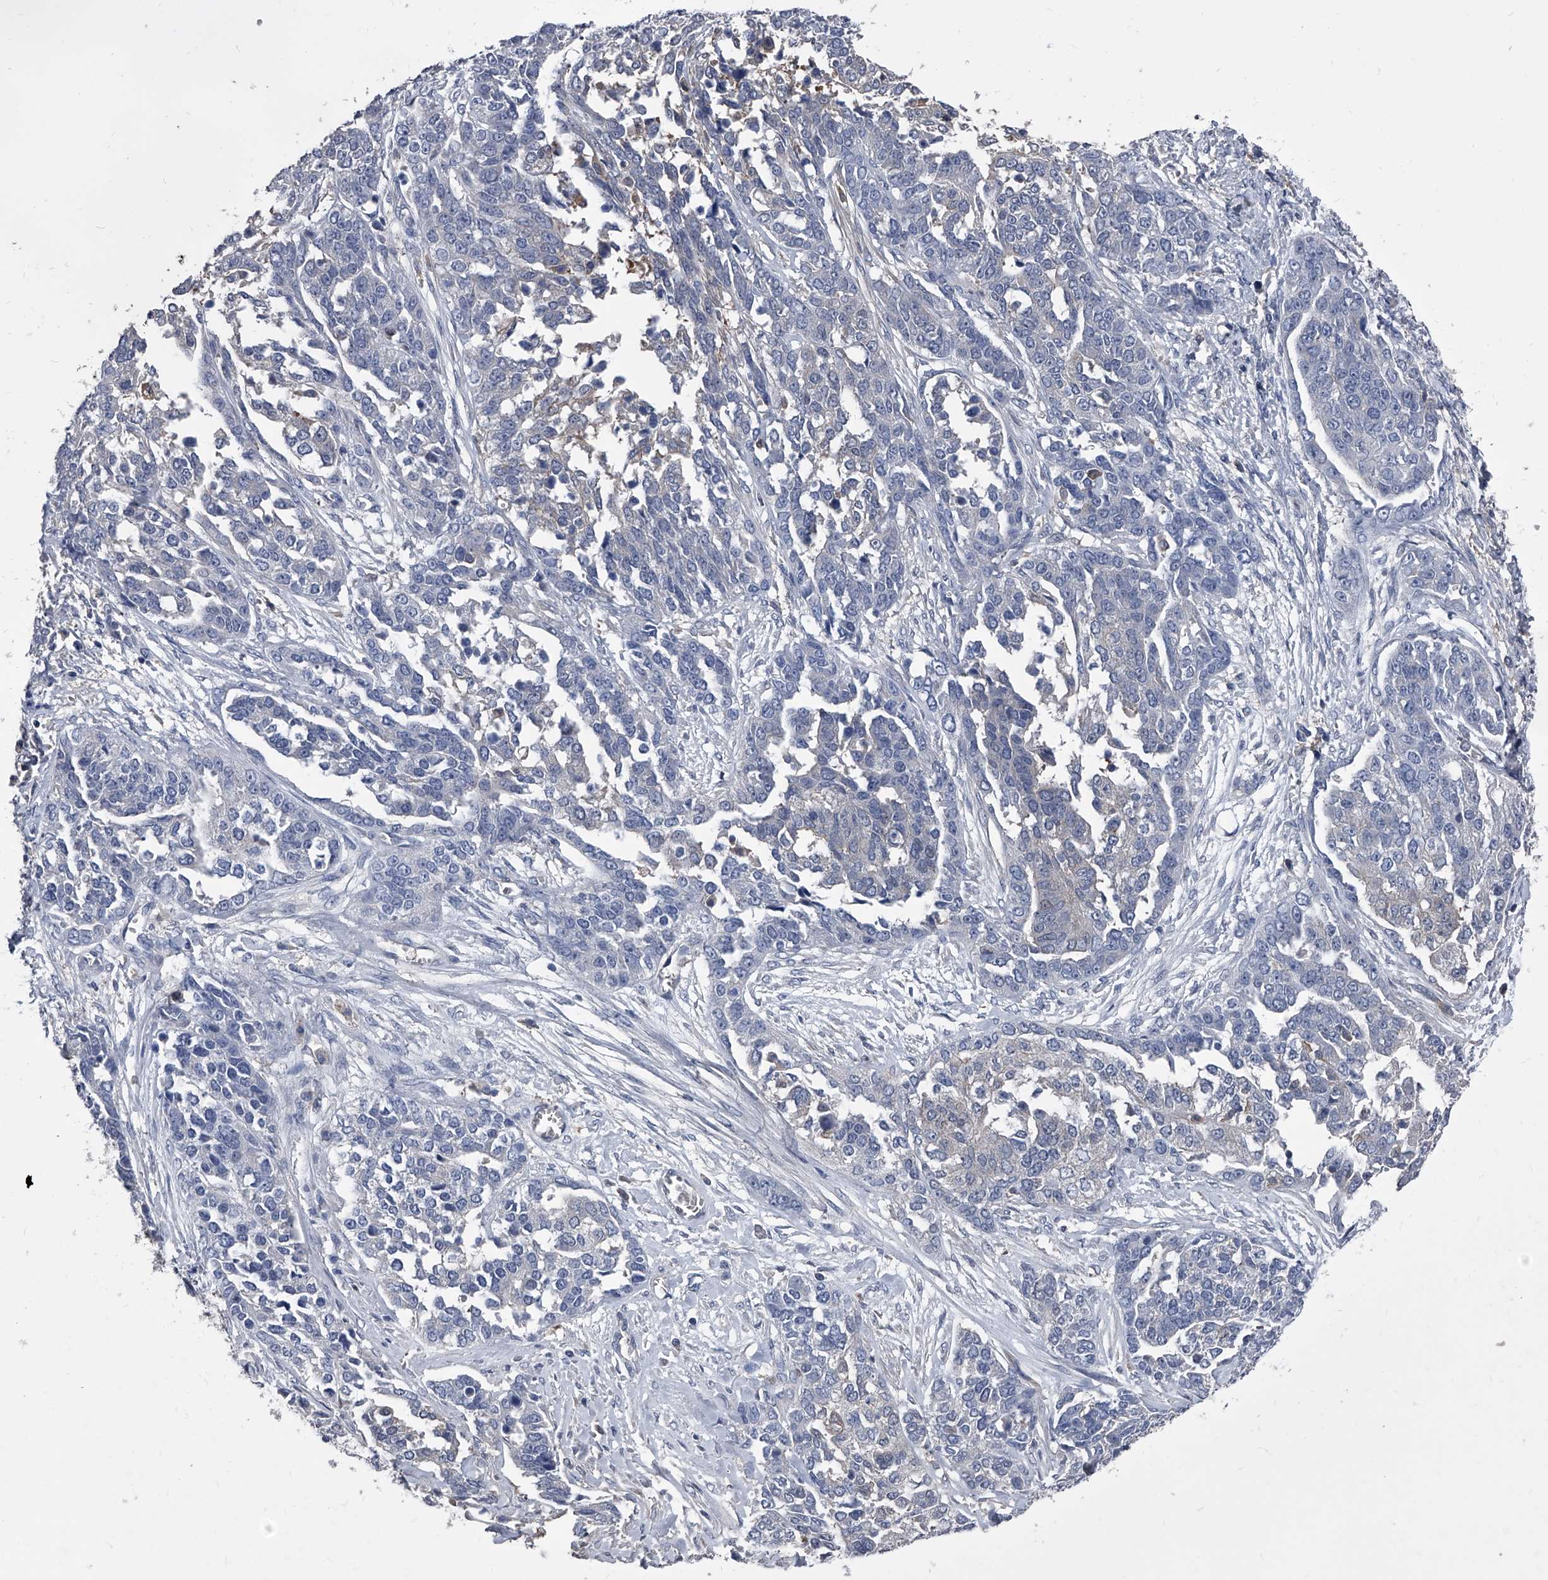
{"staining": {"intensity": "negative", "quantity": "none", "location": "none"}, "tissue": "ovarian cancer", "cell_type": "Tumor cells", "image_type": "cancer", "snomed": [{"axis": "morphology", "description": "Cystadenocarcinoma, serous, NOS"}, {"axis": "topography", "description": "Ovary"}], "caption": "A photomicrograph of human ovarian cancer (serous cystadenocarcinoma) is negative for staining in tumor cells.", "gene": "KIF13A", "patient": {"sex": "female", "age": 44}}